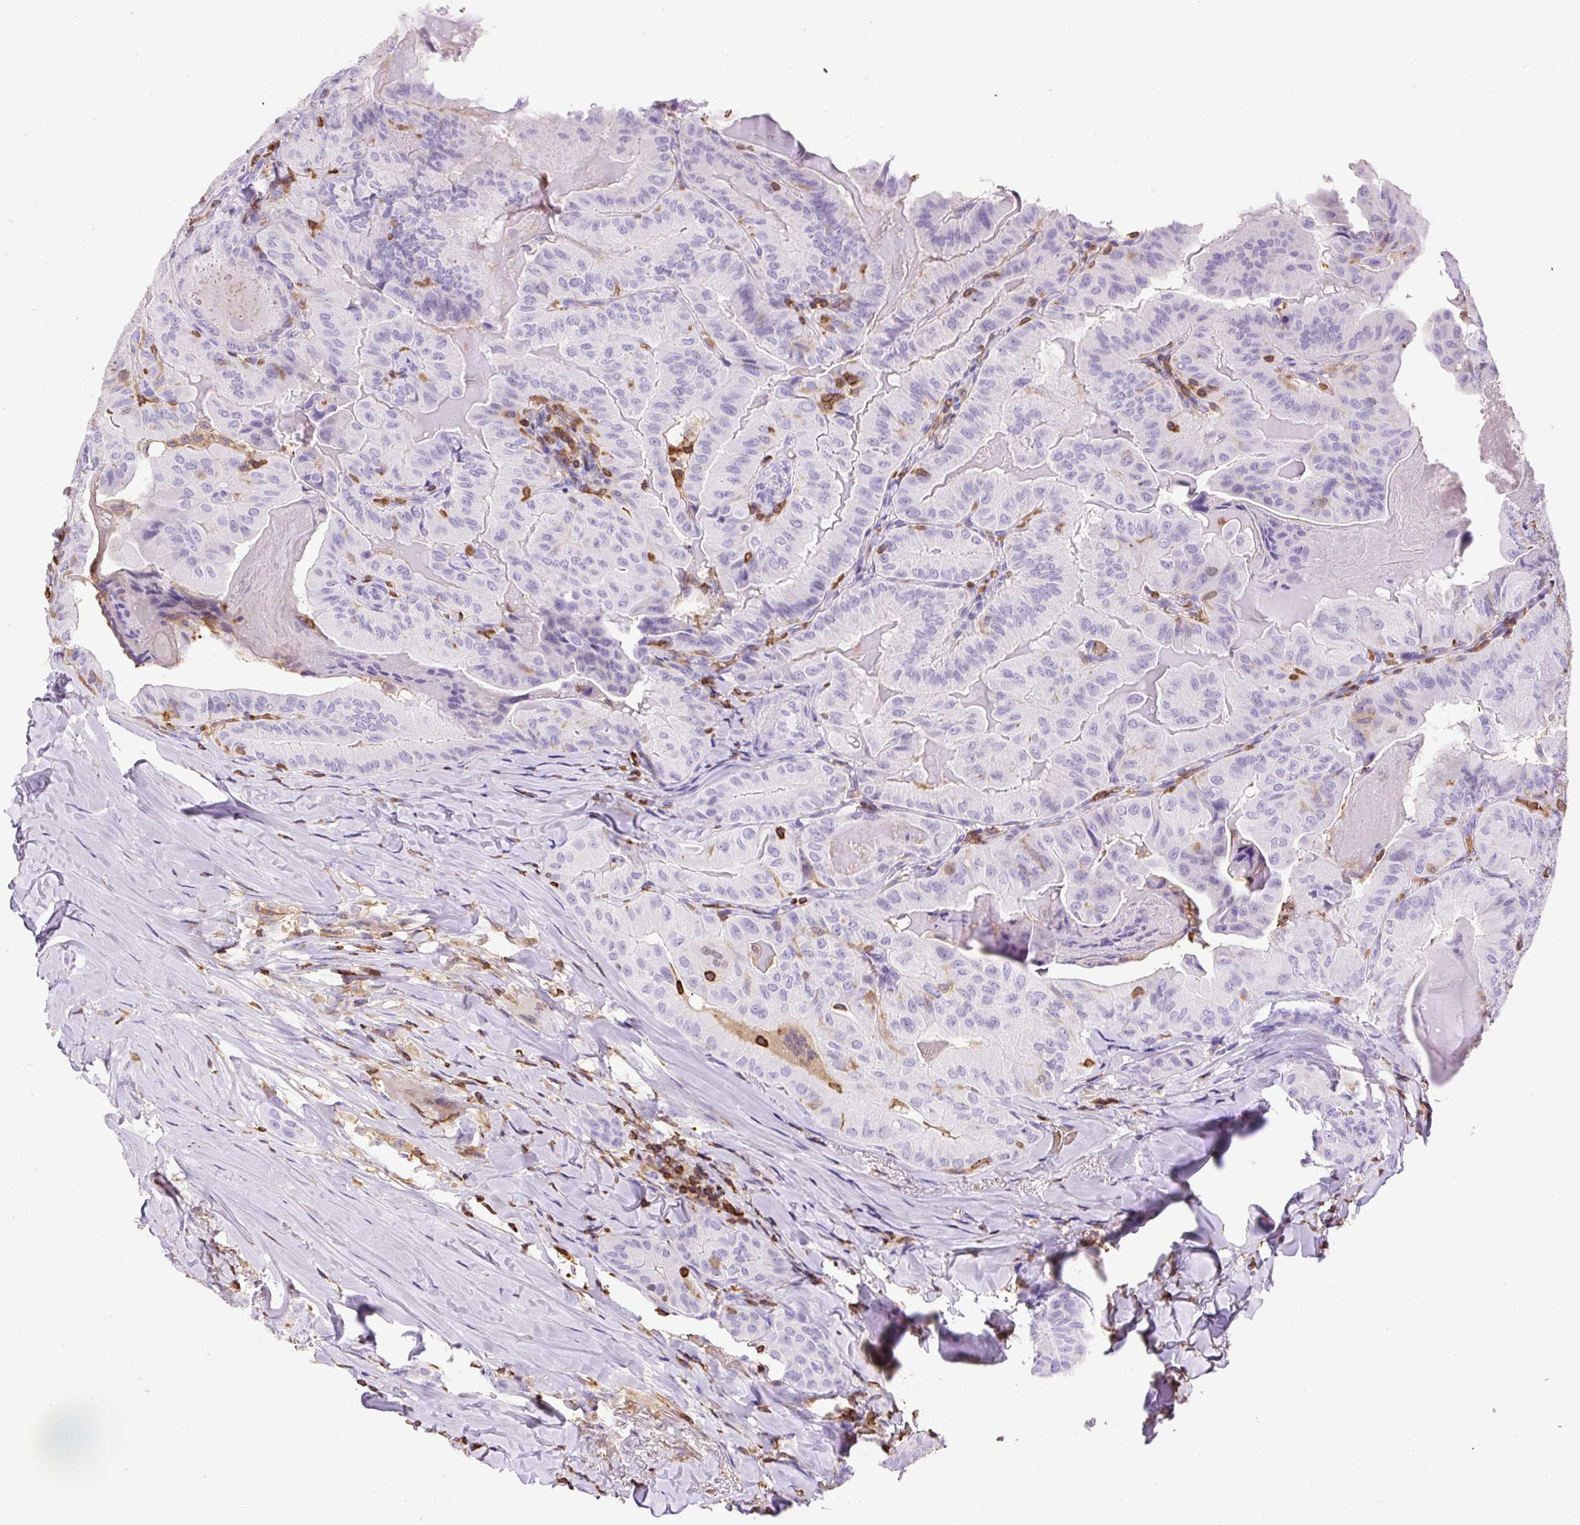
{"staining": {"intensity": "negative", "quantity": "none", "location": "none"}, "tissue": "thyroid cancer", "cell_type": "Tumor cells", "image_type": "cancer", "snomed": [{"axis": "morphology", "description": "Papillary adenocarcinoma, NOS"}, {"axis": "topography", "description": "Thyroid gland"}], "caption": "High magnification brightfield microscopy of thyroid cancer (papillary adenocarcinoma) stained with DAB (3,3'-diaminobenzidine) (brown) and counterstained with hematoxylin (blue): tumor cells show no significant expression.", "gene": "FAM228B", "patient": {"sex": "female", "age": 68}}